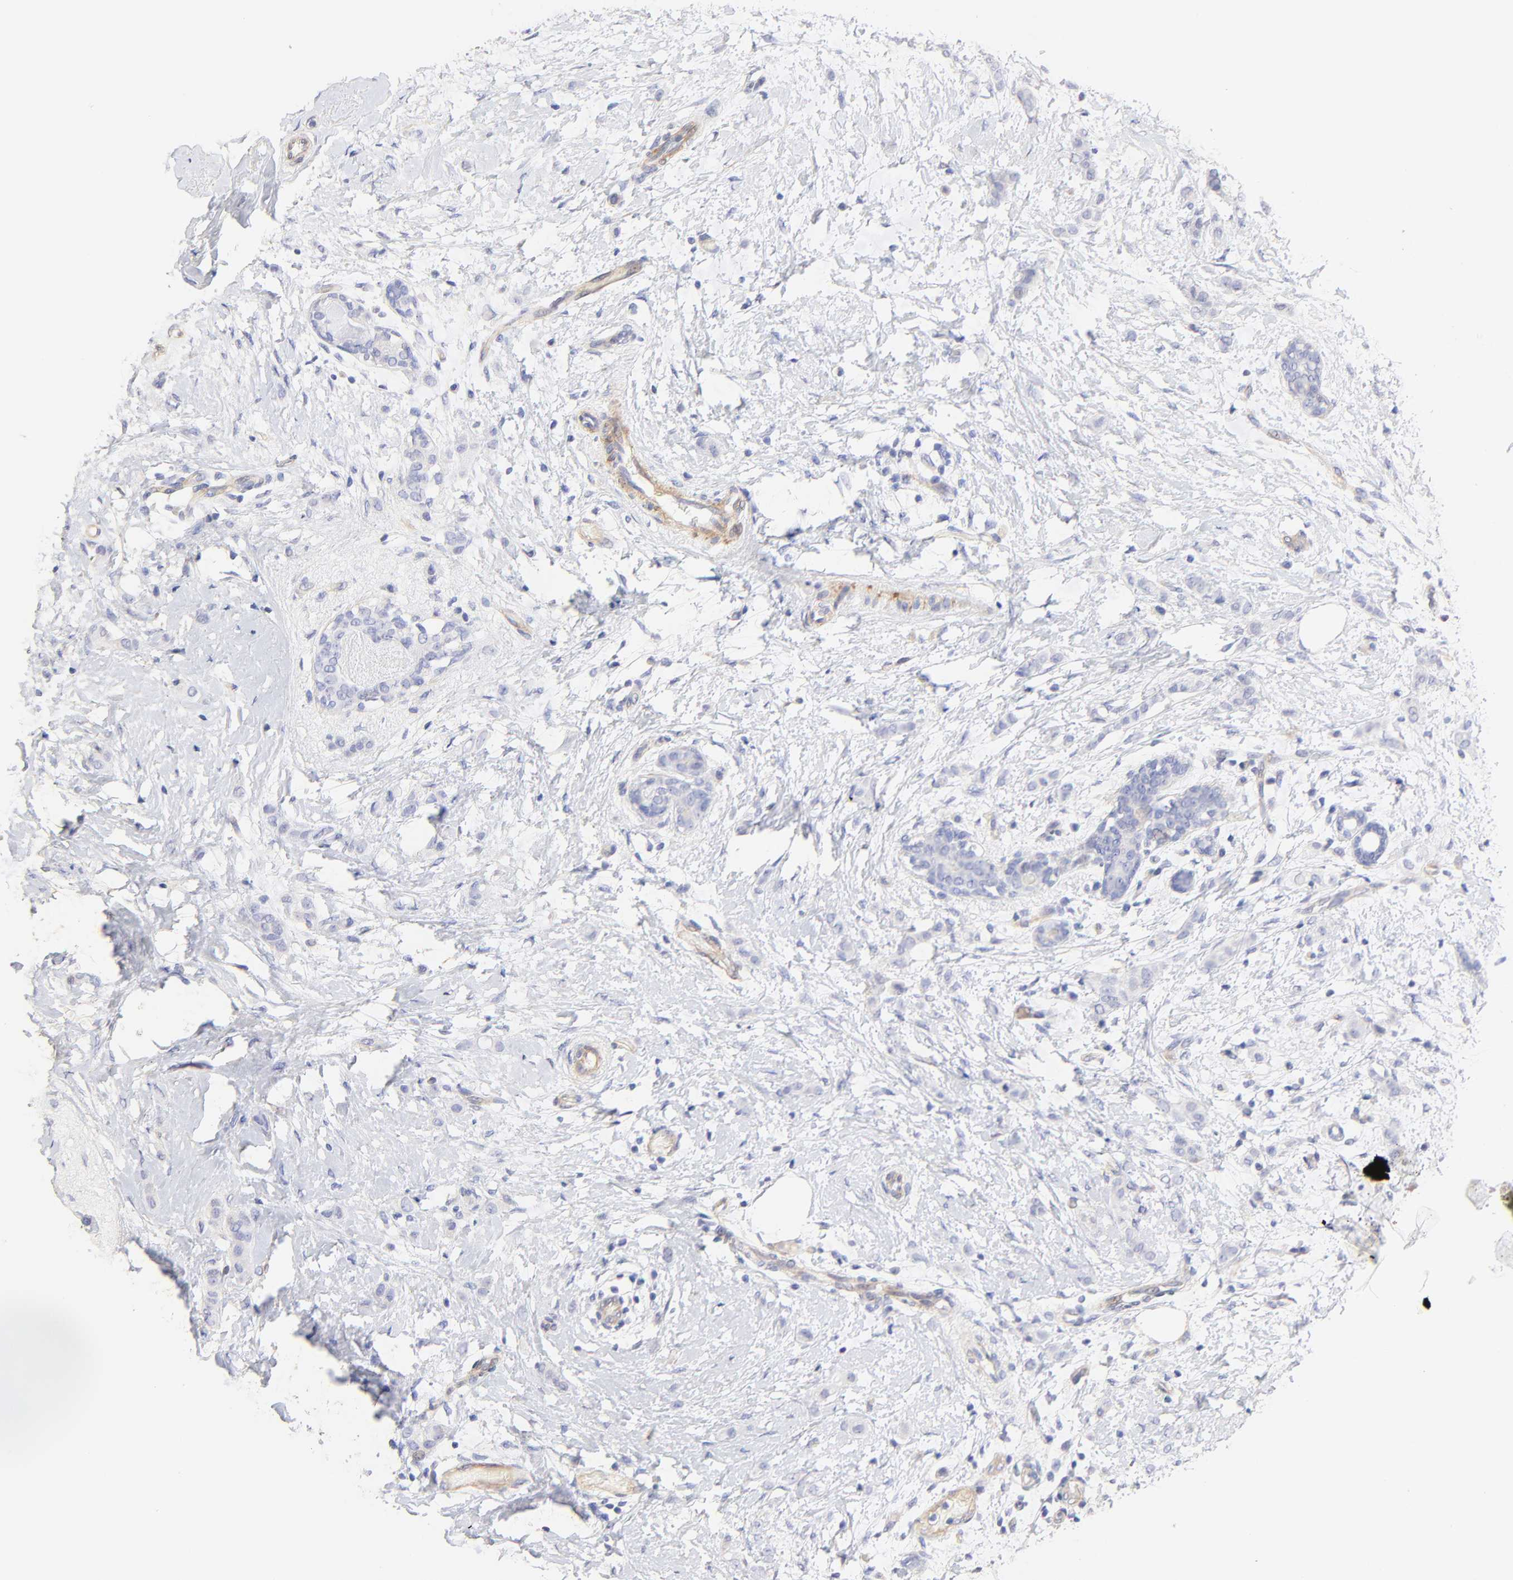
{"staining": {"intensity": "negative", "quantity": "none", "location": "none"}, "tissue": "breast cancer", "cell_type": "Tumor cells", "image_type": "cancer", "snomed": [{"axis": "morphology", "description": "Lobular carcinoma"}, {"axis": "topography", "description": "Breast"}], "caption": "Immunohistochemical staining of human lobular carcinoma (breast) shows no significant expression in tumor cells.", "gene": "ACTRT1", "patient": {"sex": "female", "age": 55}}